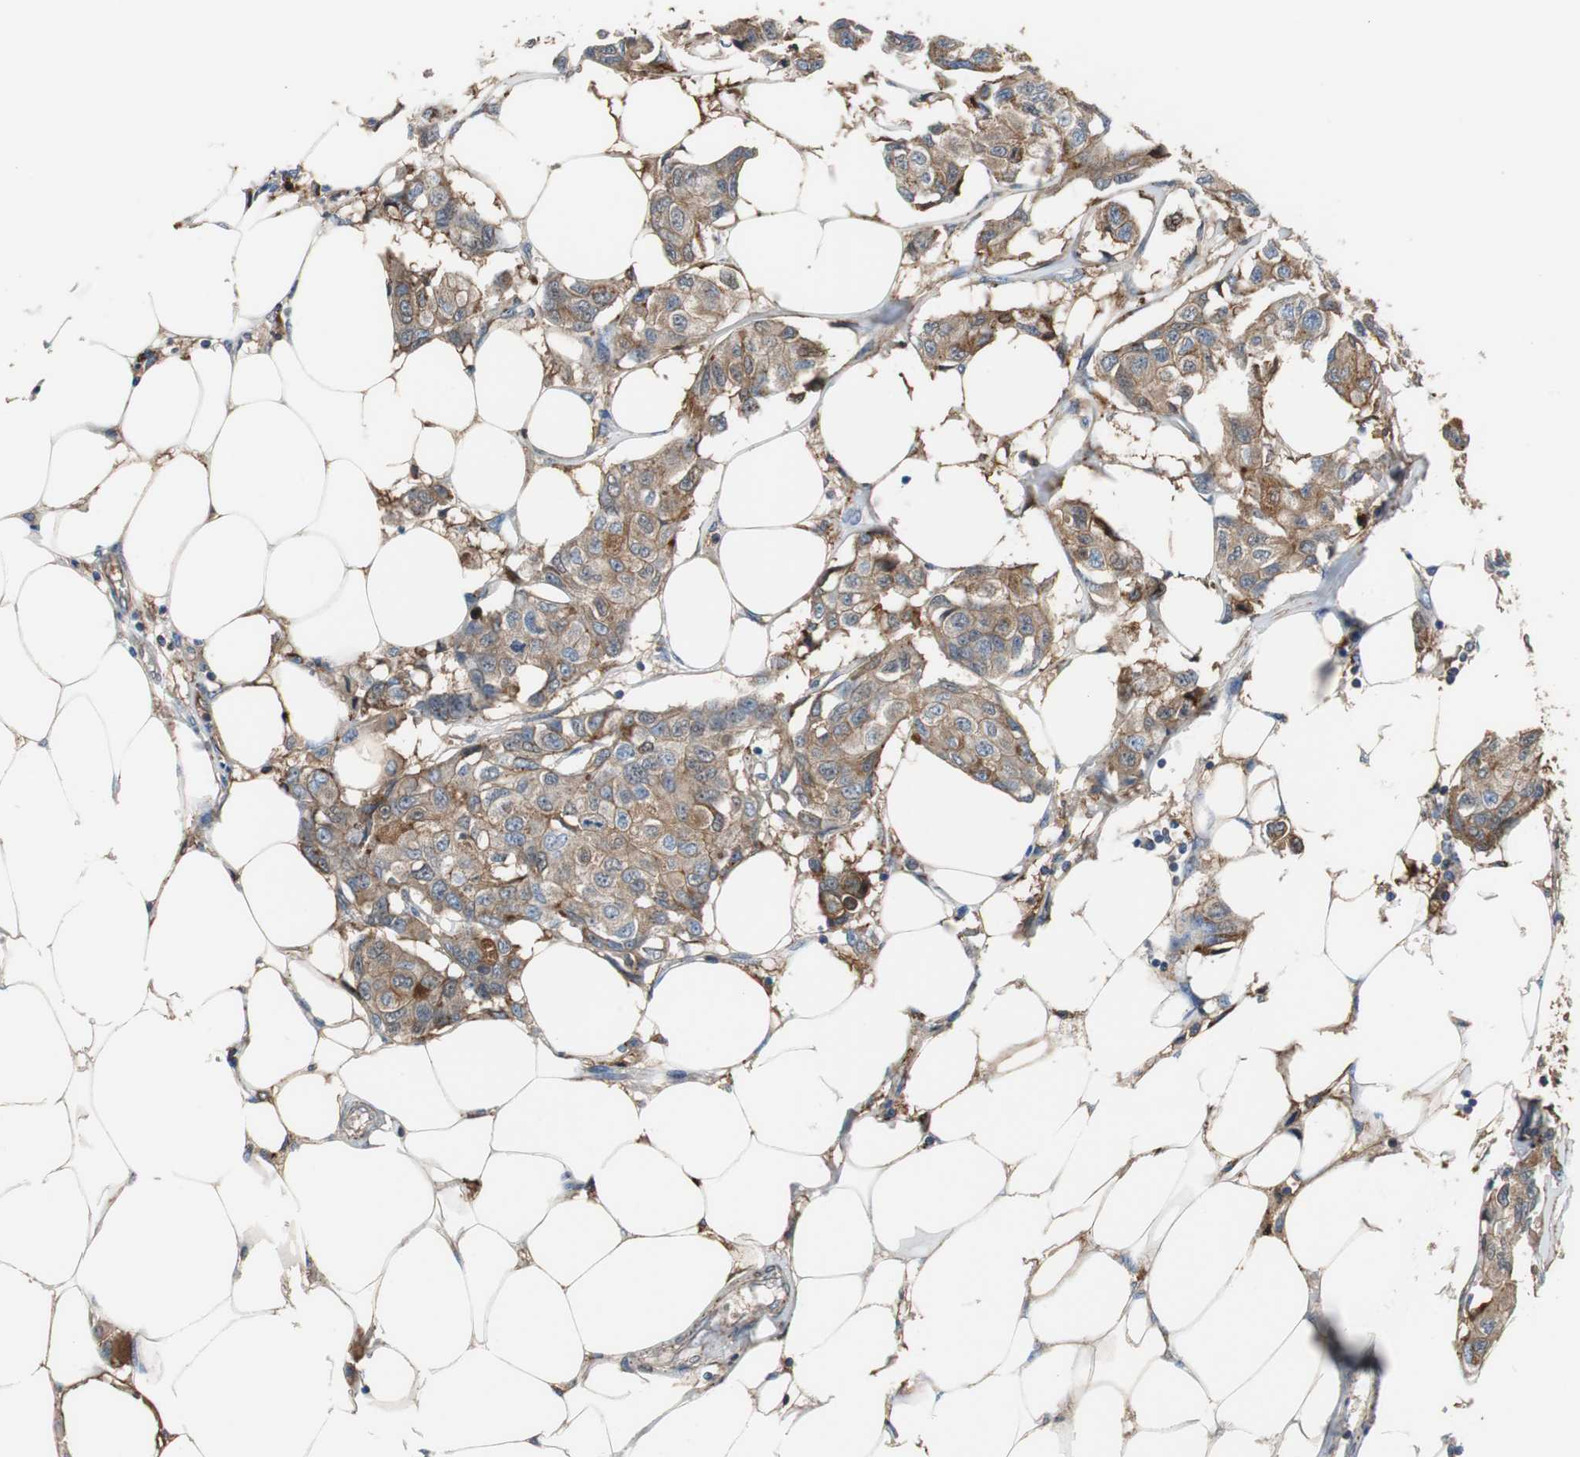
{"staining": {"intensity": "moderate", "quantity": ">75%", "location": "cytoplasmic/membranous"}, "tissue": "breast cancer", "cell_type": "Tumor cells", "image_type": "cancer", "snomed": [{"axis": "morphology", "description": "Duct carcinoma"}, {"axis": "topography", "description": "Breast"}], "caption": "DAB immunohistochemical staining of human breast cancer (infiltrating ductal carcinoma) reveals moderate cytoplasmic/membranous protein positivity in approximately >75% of tumor cells. (DAB IHC with brightfield microscopy, high magnification).", "gene": "ANXA4", "patient": {"sex": "female", "age": 80}}